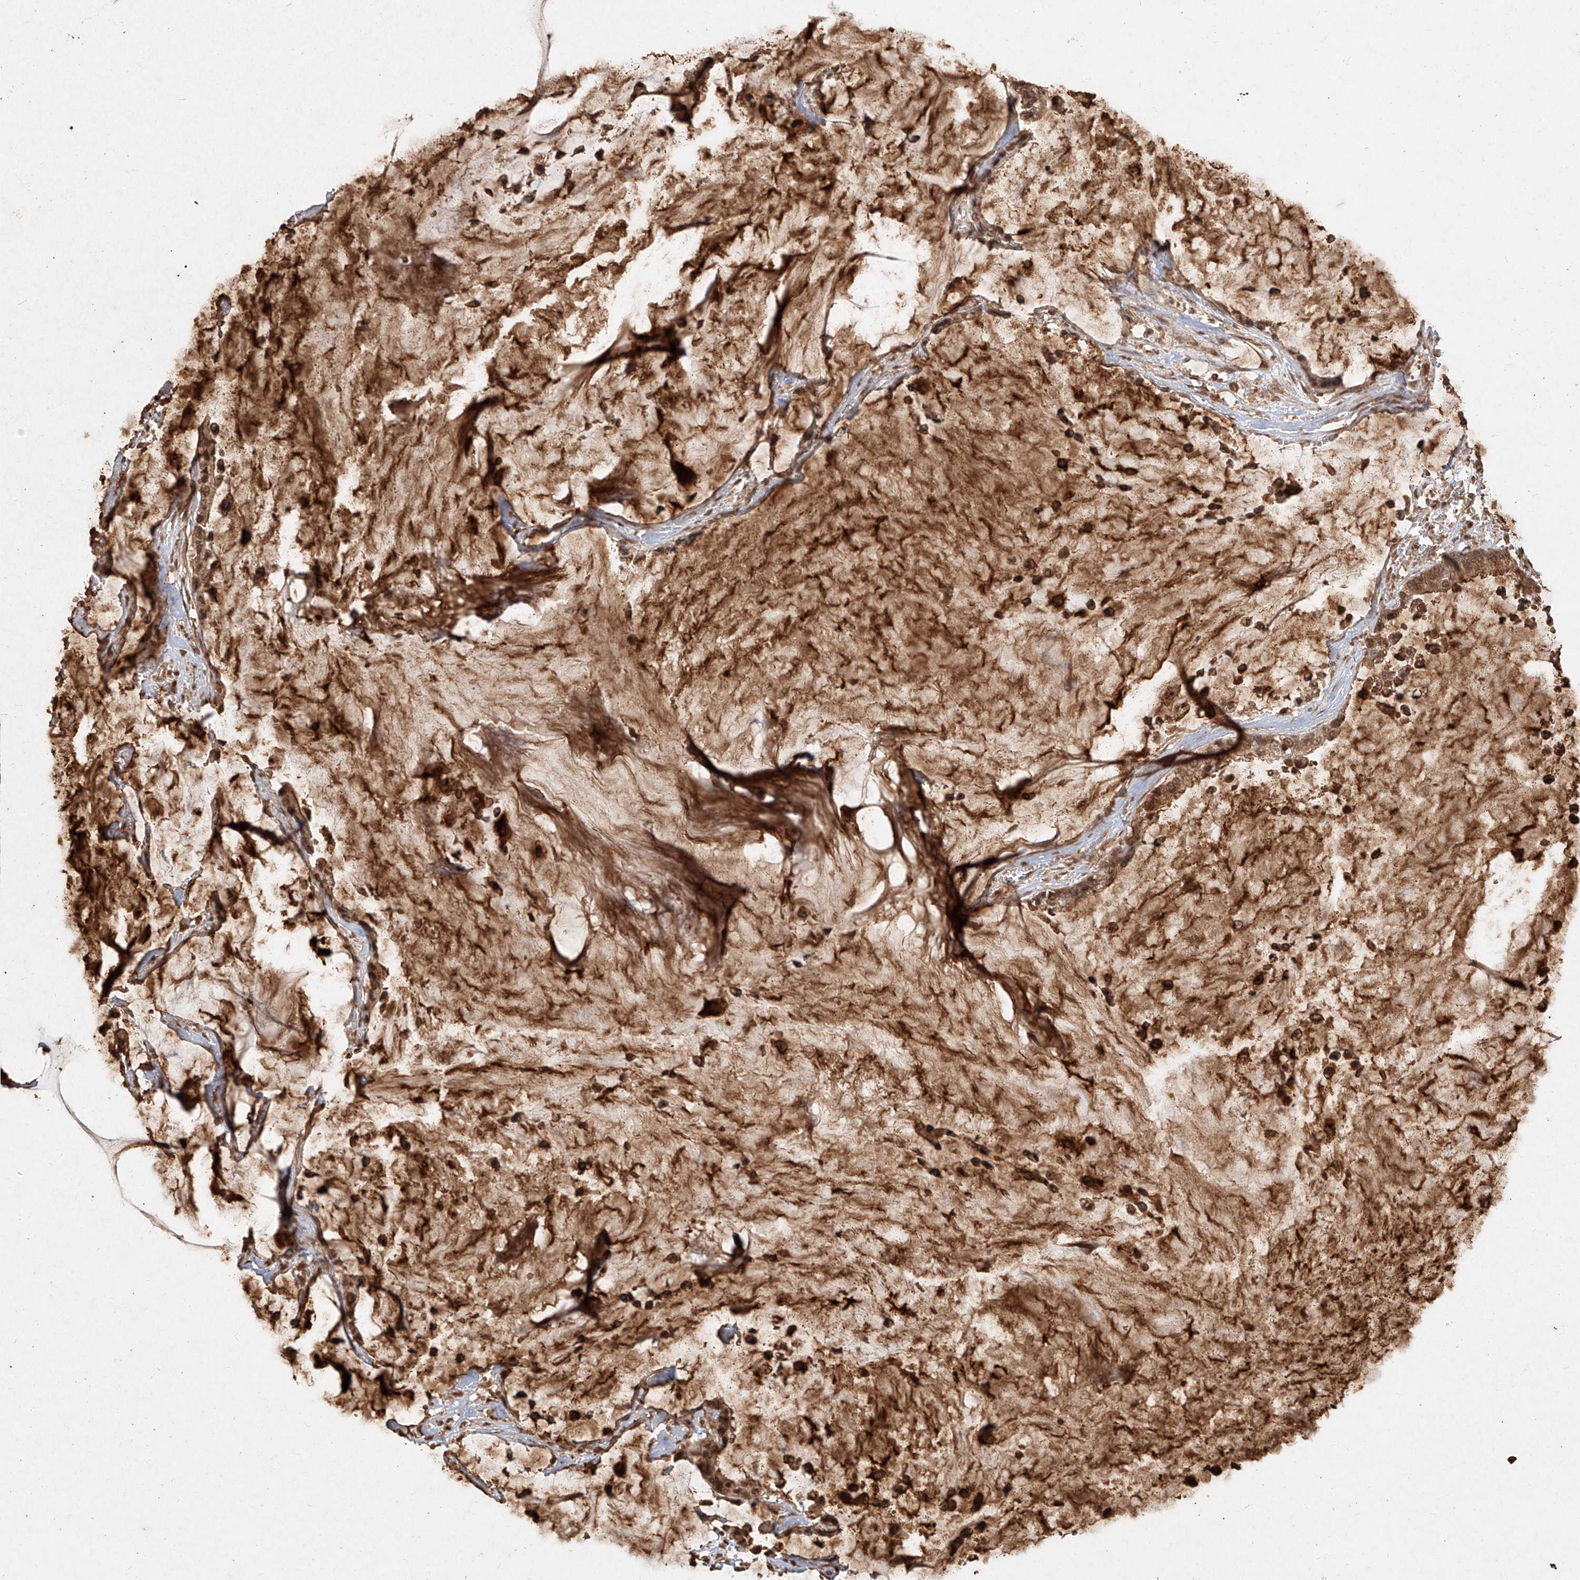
{"staining": {"intensity": "moderate", "quantity": ">75%", "location": "cytoplasmic/membranous,nuclear"}, "tissue": "pancreatic cancer", "cell_type": "Tumor cells", "image_type": "cancer", "snomed": [{"axis": "morphology", "description": "Adenocarcinoma, NOS"}, {"axis": "topography", "description": "Pancreas"}], "caption": "Human pancreatic cancer (adenocarcinoma) stained with a protein marker demonstrates moderate staining in tumor cells.", "gene": "UBE2K", "patient": {"sex": "male", "age": 41}}